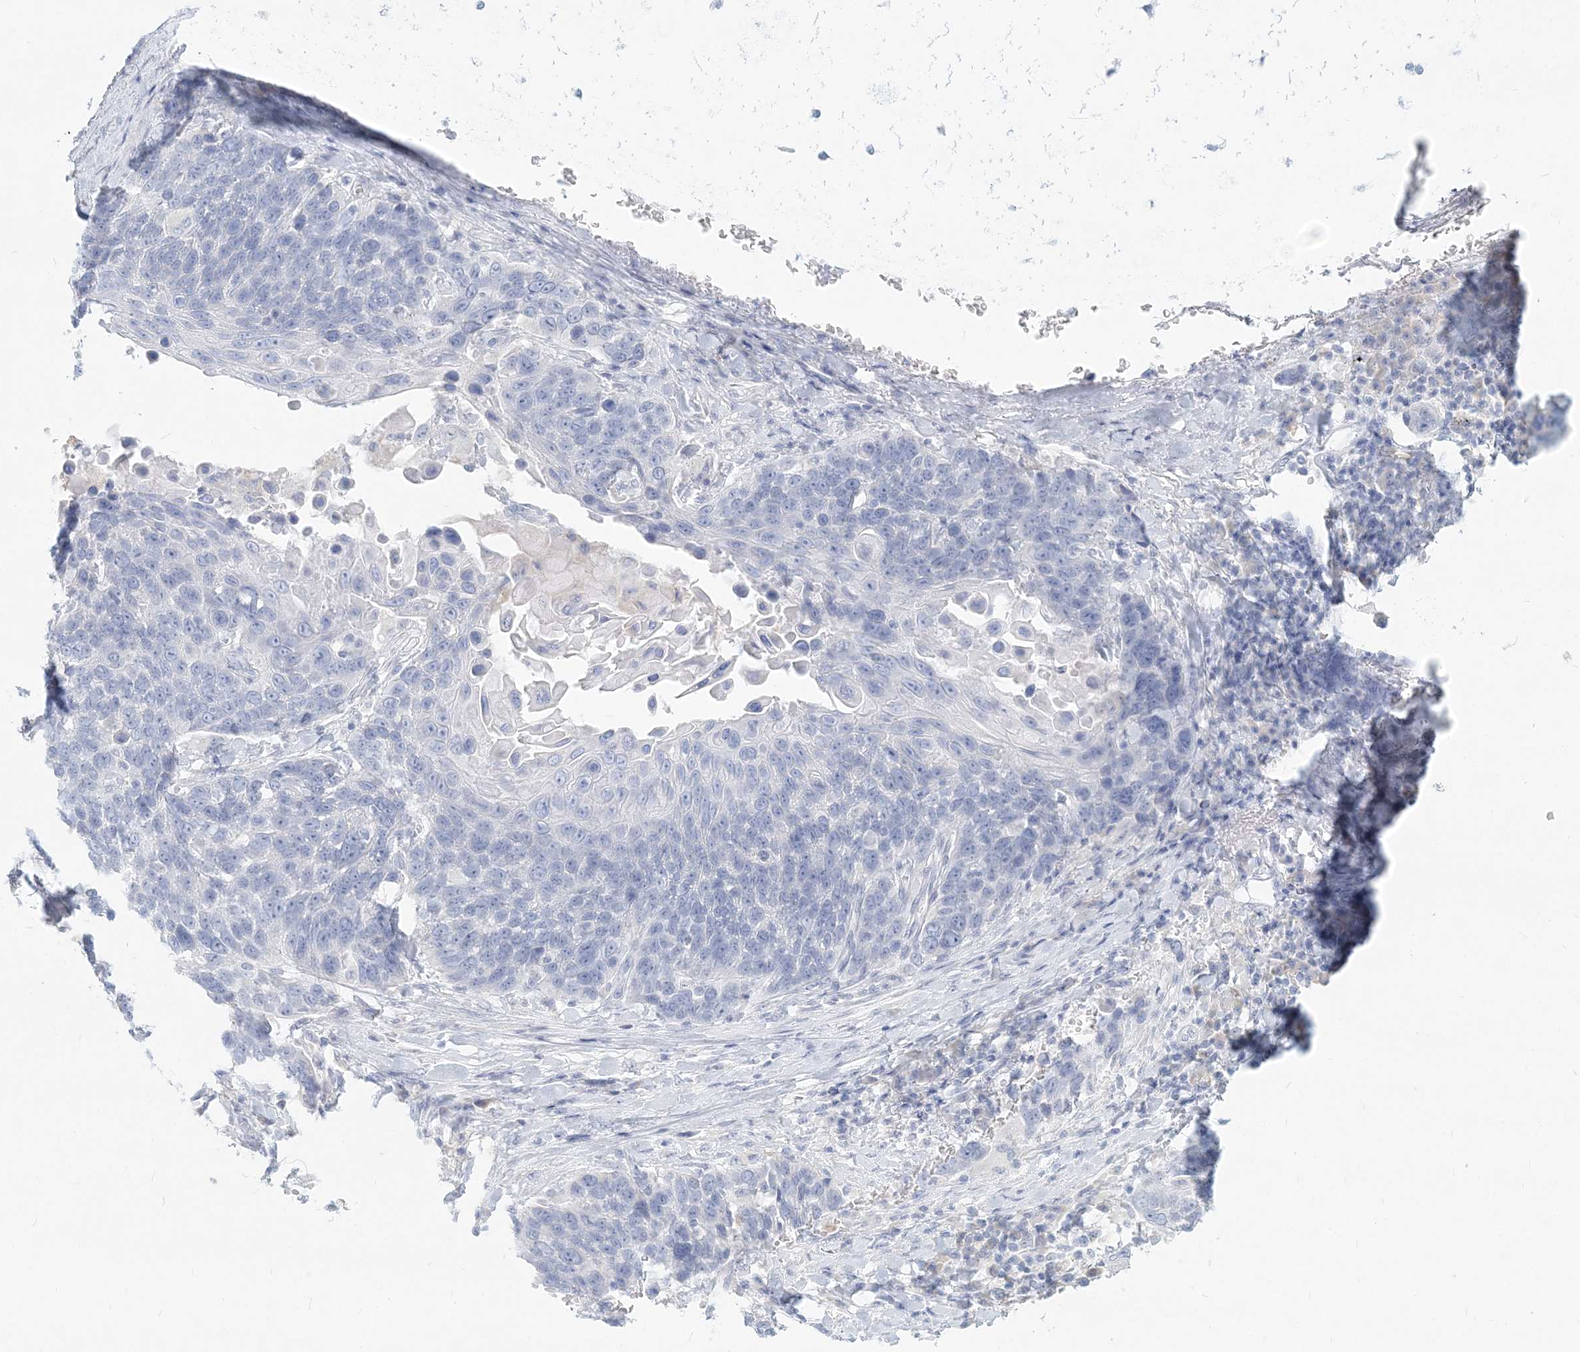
{"staining": {"intensity": "negative", "quantity": "none", "location": "none"}, "tissue": "lung cancer", "cell_type": "Tumor cells", "image_type": "cancer", "snomed": [{"axis": "morphology", "description": "Squamous cell carcinoma, NOS"}, {"axis": "topography", "description": "Lung"}], "caption": "Immunohistochemistry of squamous cell carcinoma (lung) reveals no positivity in tumor cells. (DAB IHC visualized using brightfield microscopy, high magnification).", "gene": "CSN1S1", "patient": {"sex": "male", "age": 66}}